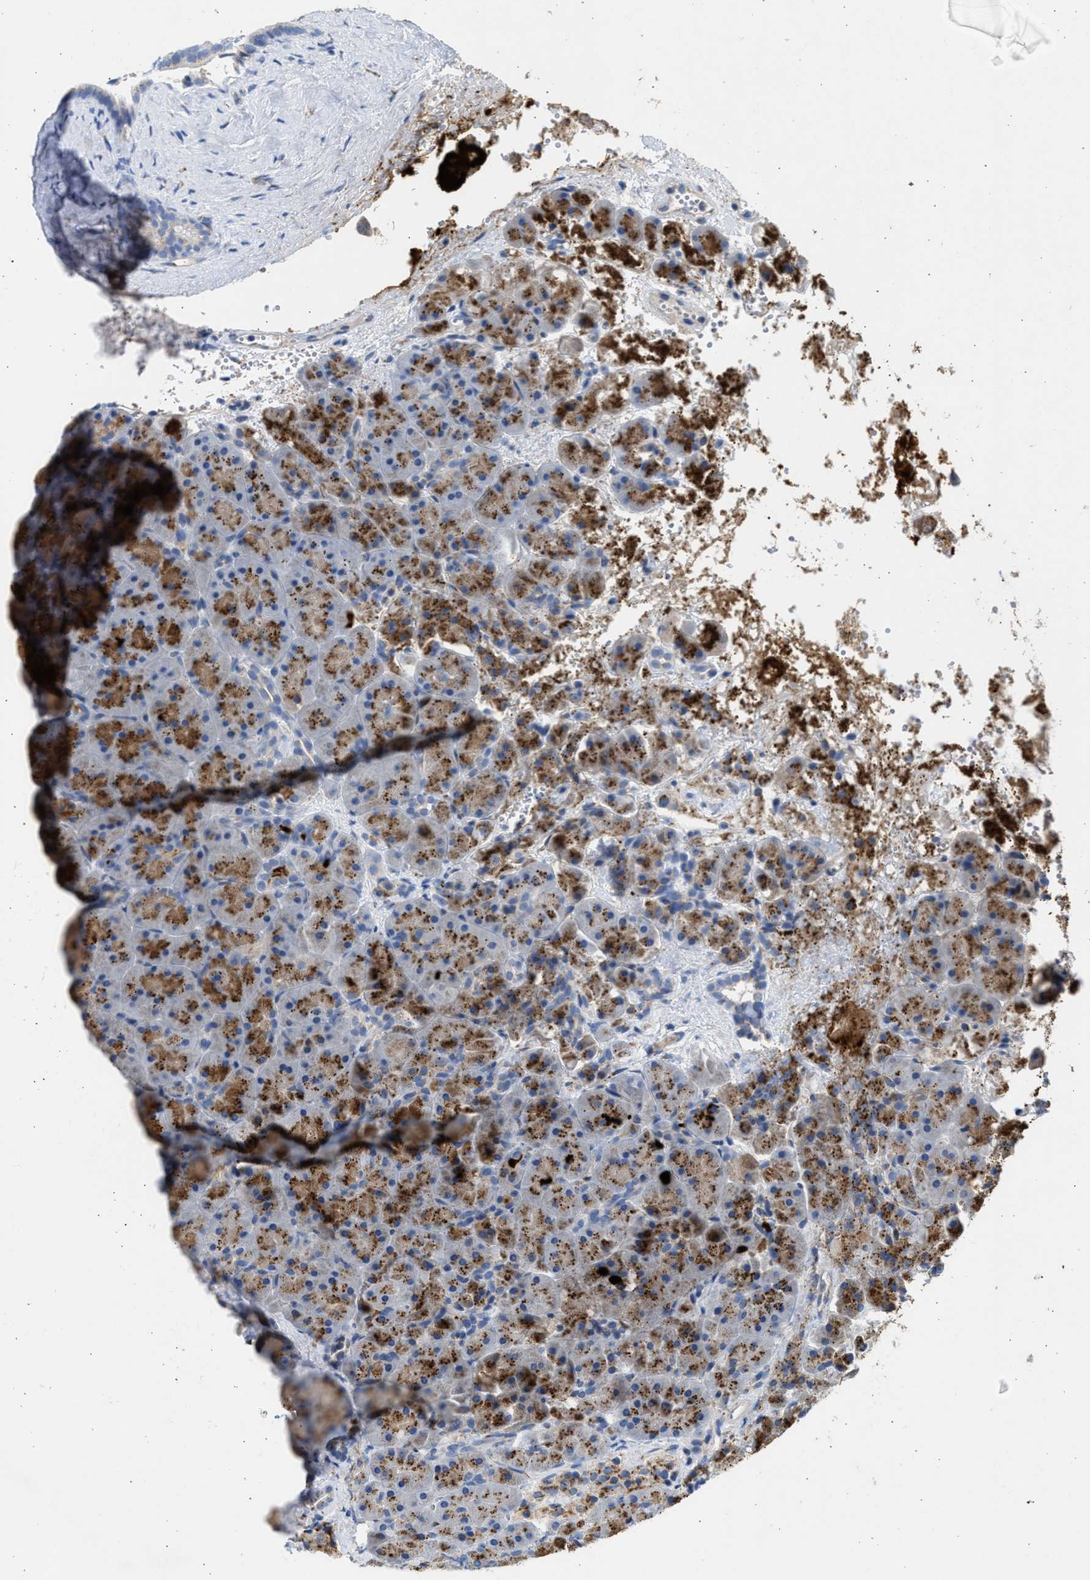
{"staining": {"intensity": "moderate", "quantity": ">75%", "location": "cytoplasmic/membranous"}, "tissue": "pancreas", "cell_type": "Exocrine glandular cells", "image_type": "normal", "snomed": [{"axis": "morphology", "description": "Normal tissue, NOS"}, {"axis": "topography", "description": "Pancreas"}], "caption": "Brown immunohistochemical staining in benign human pancreas shows moderate cytoplasmic/membranous expression in approximately >75% of exocrine glandular cells.", "gene": "IPO8", "patient": {"sex": "male", "age": 66}}